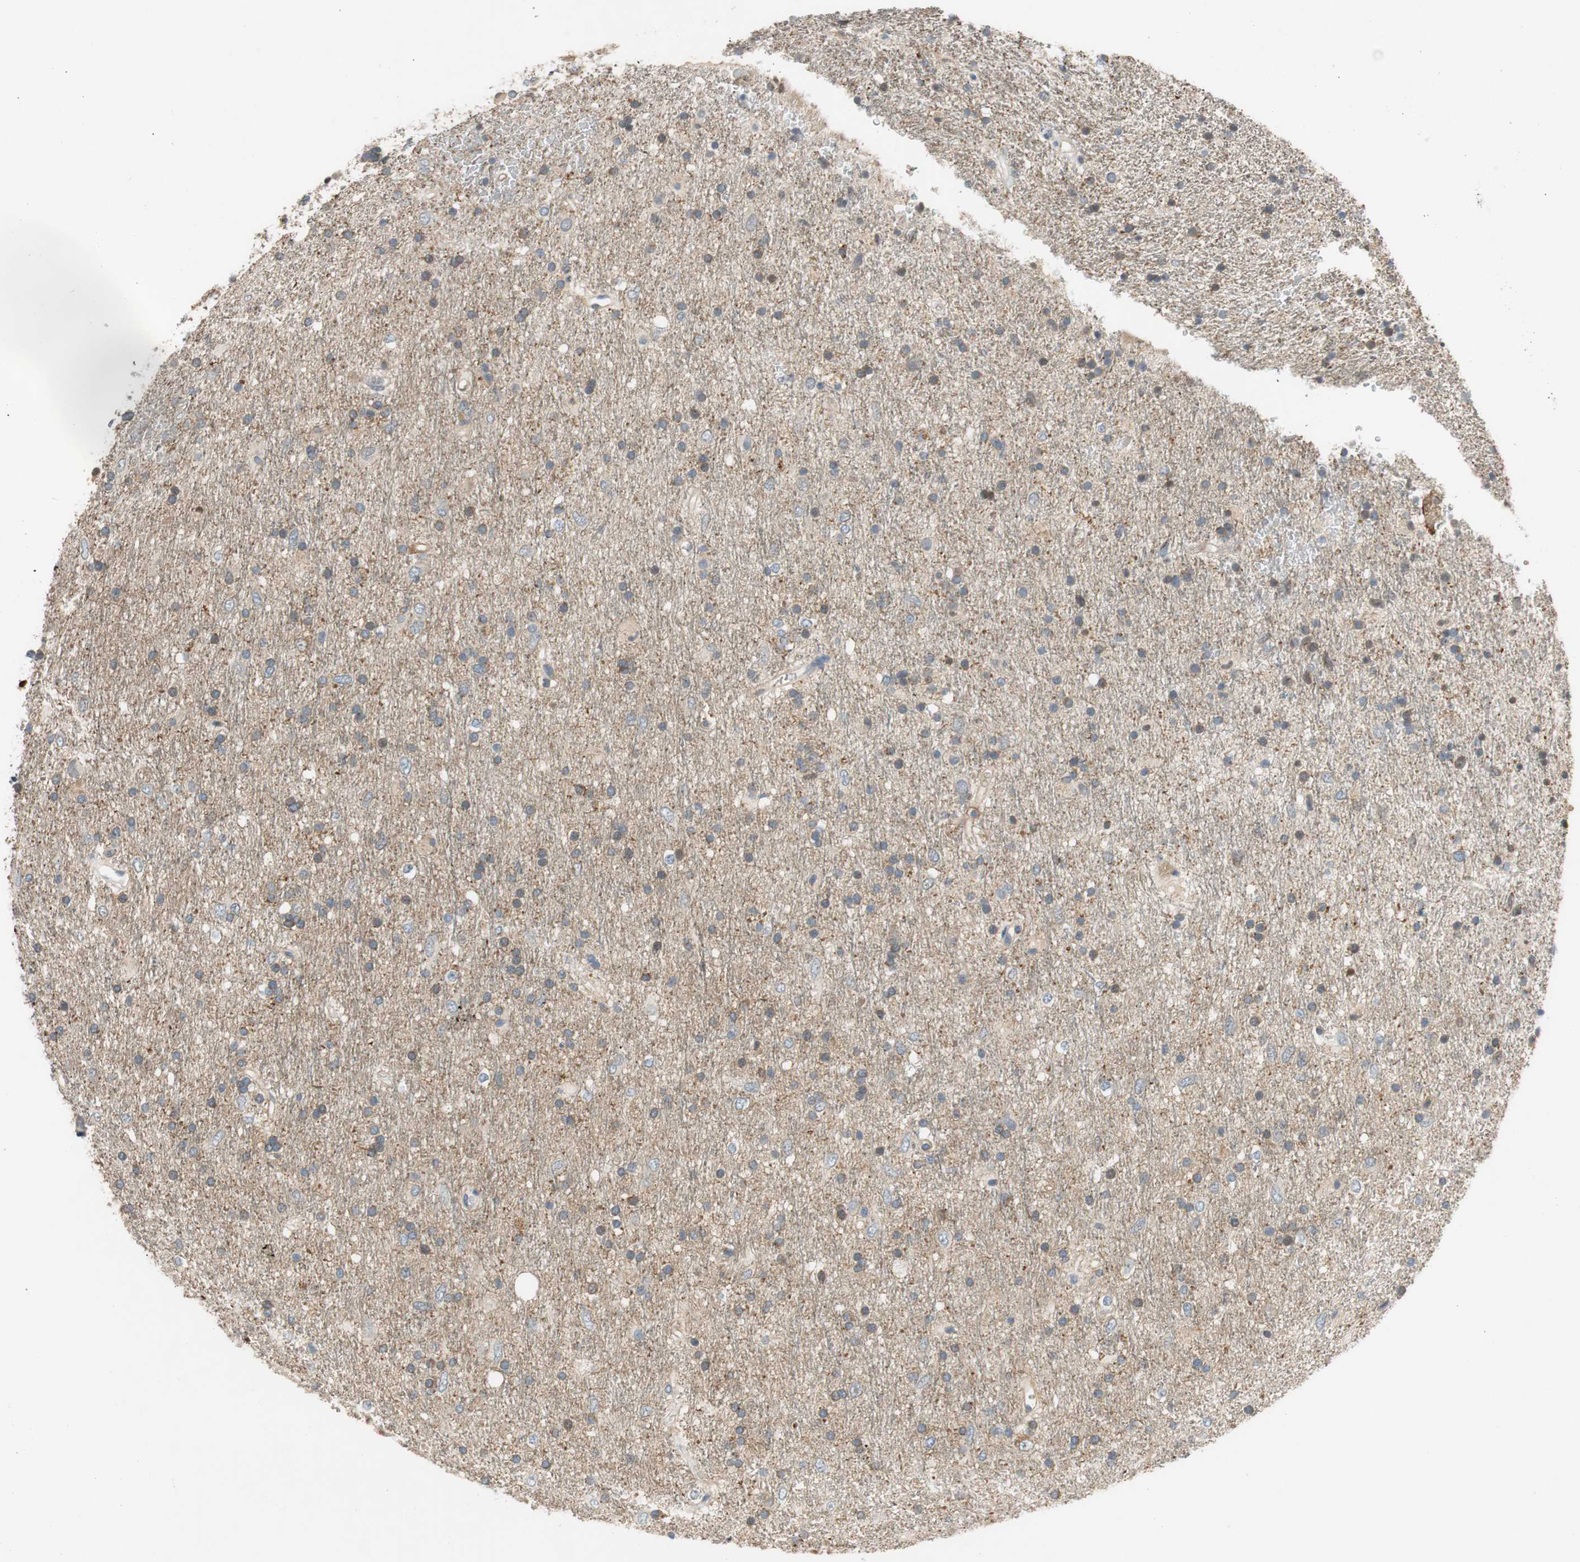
{"staining": {"intensity": "negative", "quantity": "none", "location": "none"}, "tissue": "glioma", "cell_type": "Tumor cells", "image_type": "cancer", "snomed": [{"axis": "morphology", "description": "Glioma, malignant, Low grade"}, {"axis": "topography", "description": "Brain"}], "caption": "The image exhibits no significant expression in tumor cells of glioma. (DAB (3,3'-diaminobenzidine) immunohistochemistry, high magnification).", "gene": "C4A", "patient": {"sex": "male", "age": 77}}